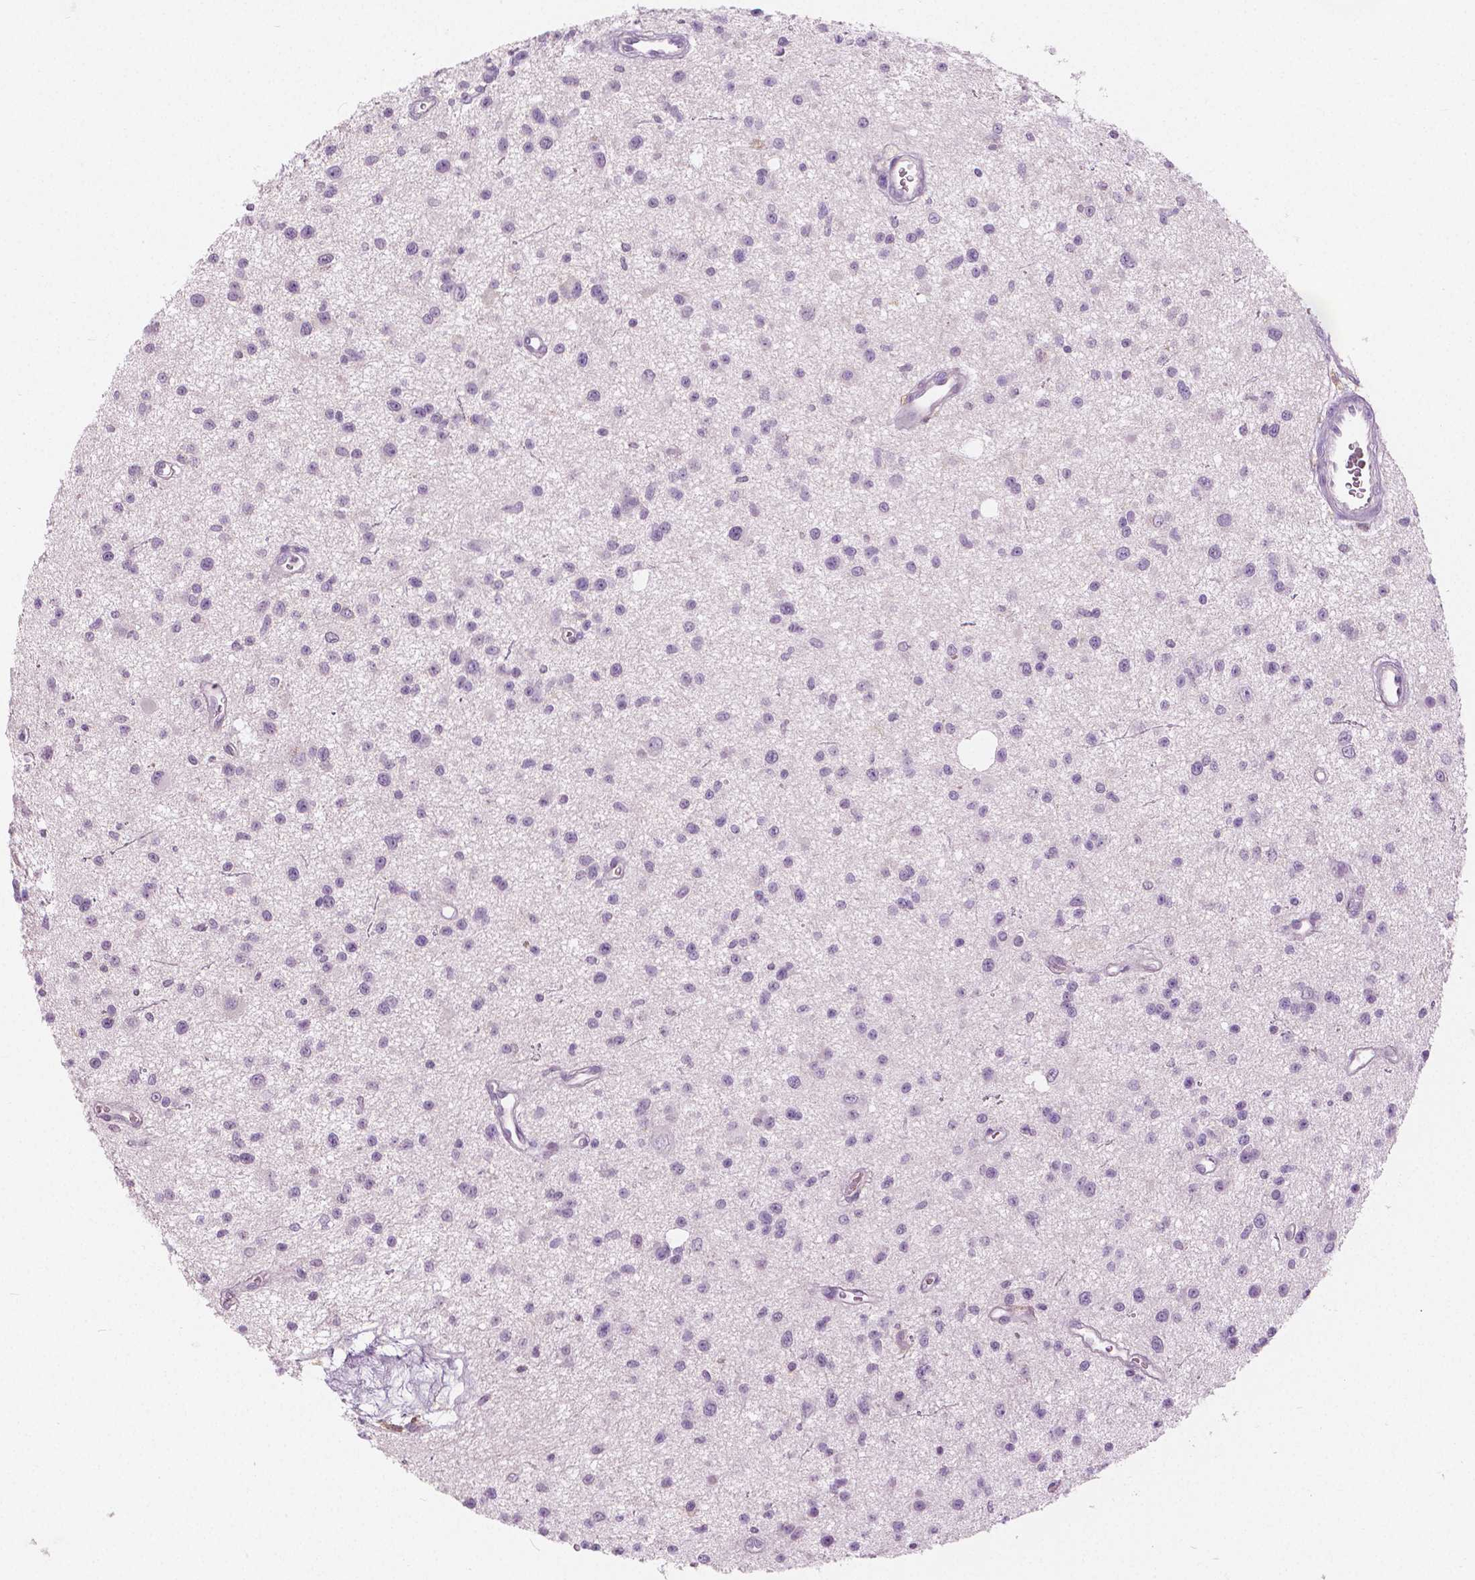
{"staining": {"intensity": "negative", "quantity": "none", "location": "none"}, "tissue": "glioma", "cell_type": "Tumor cells", "image_type": "cancer", "snomed": [{"axis": "morphology", "description": "Glioma, malignant, Low grade"}, {"axis": "topography", "description": "Brain"}], "caption": "A high-resolution photomicrograph shows immunohistochemistry staining of malignant low-grade glioma, which shows no significant positivity in tumor cells.", "gene": "GALM", "patient": {"sex": "male", "age": 43}}